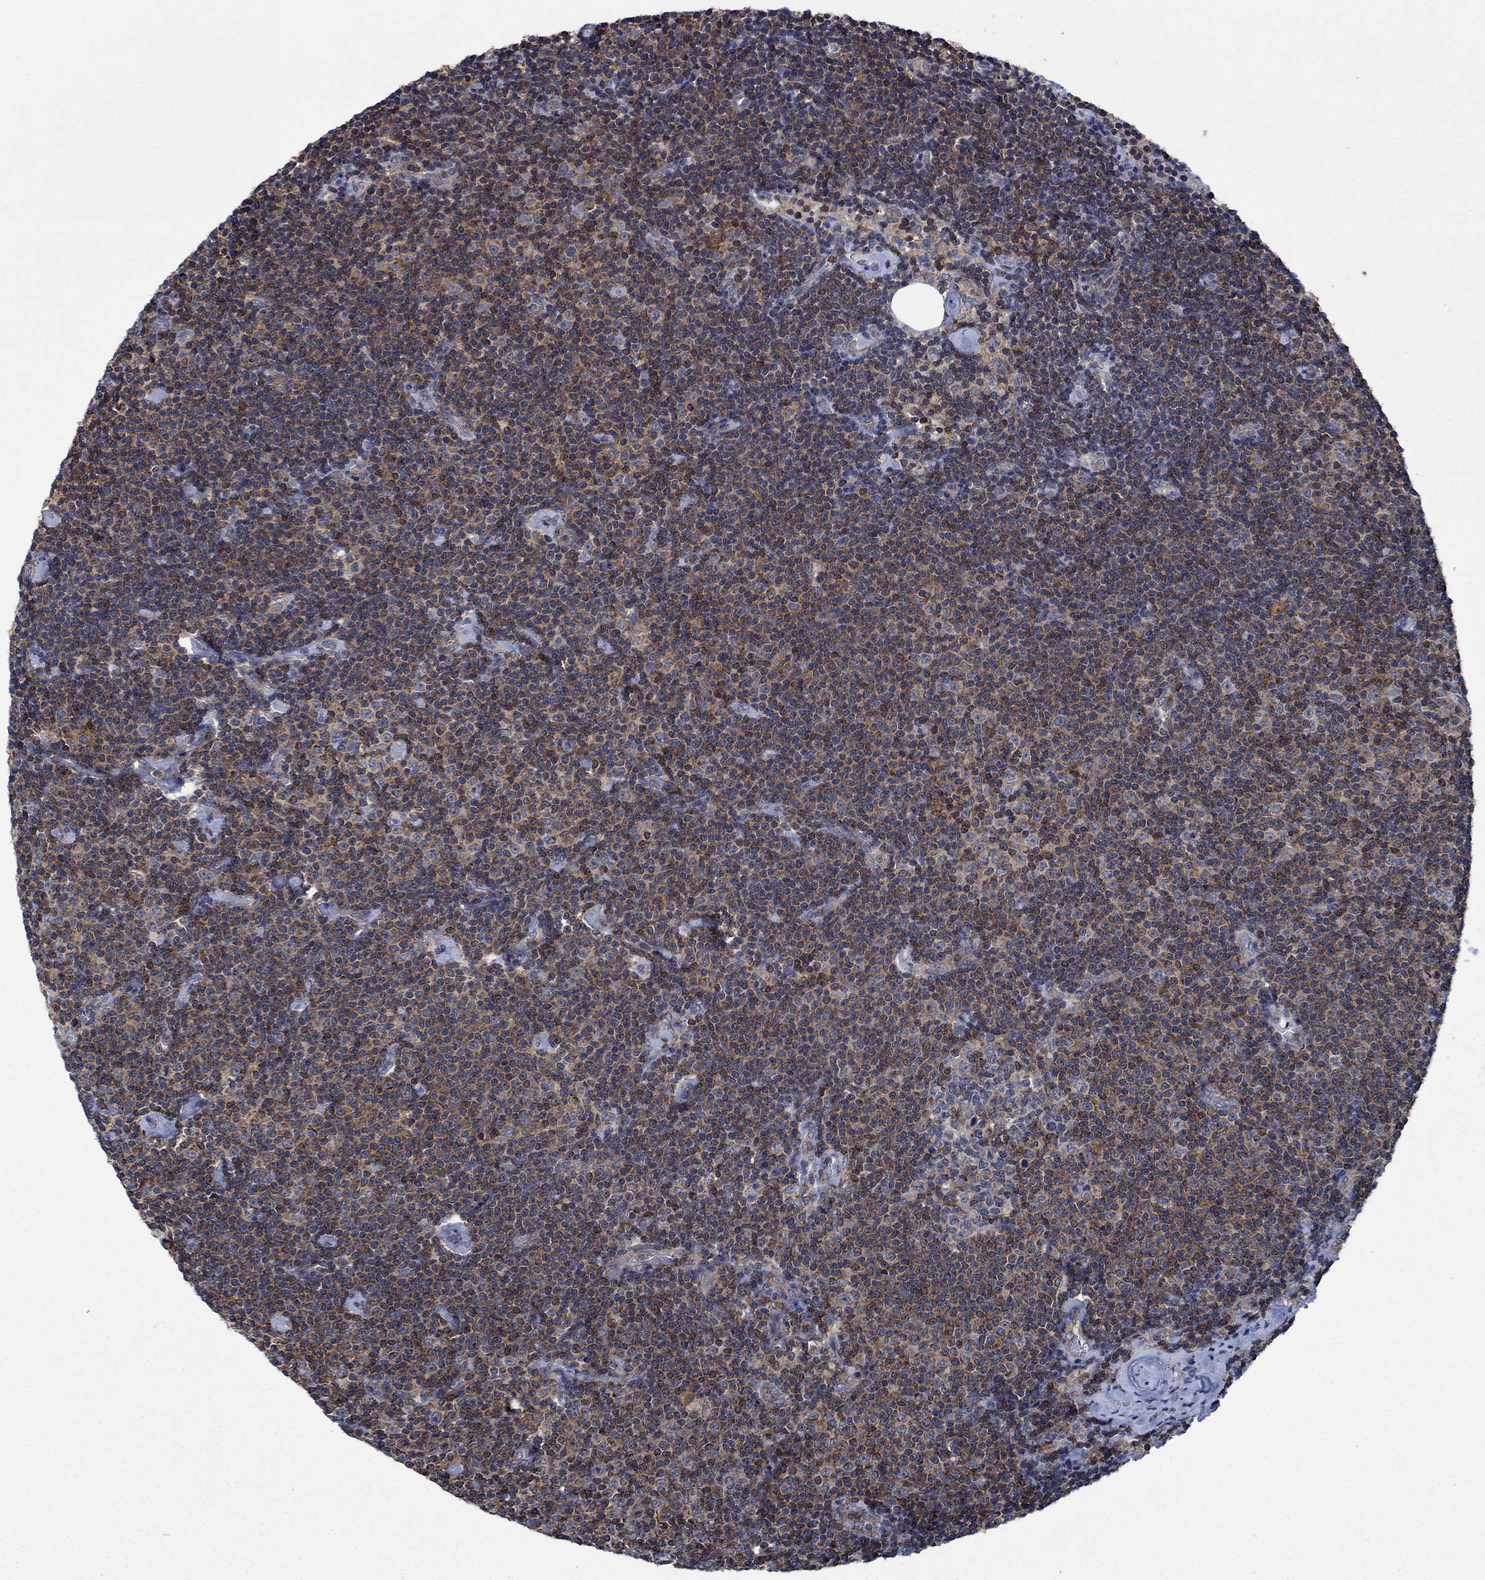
{"staining": {"intensity": "weak", "quantity": ">75%", "location": "cytoplasmic/membranous"}, "tissue": "lymphoma", "cell_type": "Tumor cells", "image_type": "cancer", "snomed": [{"axis": "morphology", "description": "Malignant lymphoma, non-Hodgkin's type, Low grade"}, {"axis": "topography", "description": "Lymph node"}], "caption": "This image shows immunohistochemistry (IHC) staining of human lymphoma, with low weak cytoplasmic/membranous positivity in approximately >75% of tumor cells.", "gene": "STXBP6", "patient": {"sex": "male", "age": 81}}